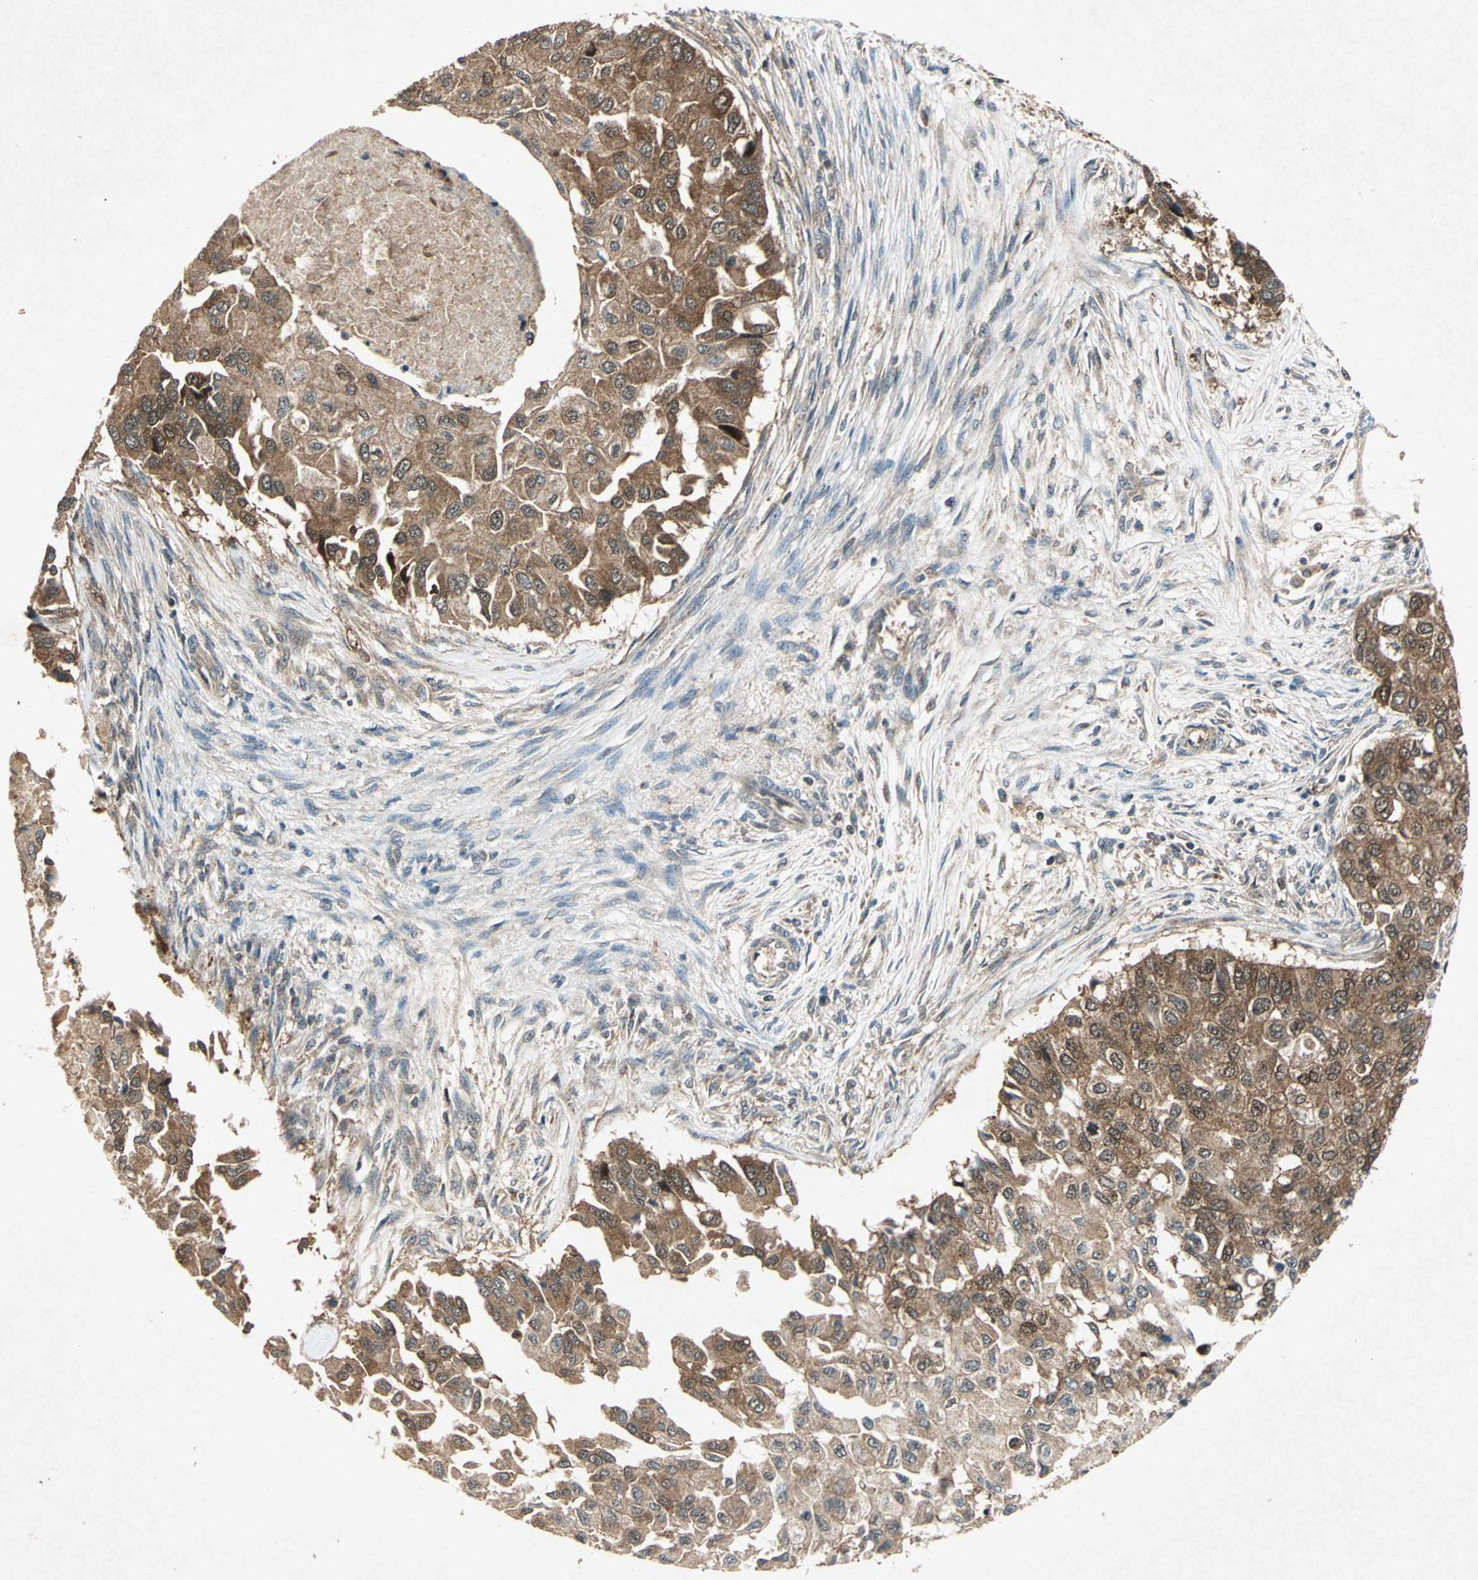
{"staining": {"intensity": "strong", "quantity": ">75%", "location": "cytoplasmic/membranous"}, "tissue": "breast cancer", "cell_type": "Tumor cells", "image_type": "cancer", "snomed": [{"axis": "morphology", "description": "Normal tissue, NOS"}, {"axis": "morphology", "description": "Duct carcinoma"}, {"axis": "topography", "description": "Breast"}], "caption": "Human breast cancer (infiltrating ductal carcinoma) stained for a protein (brown) exhibits strong cytoplasmic/membranous positive positivity in about >75% of tumor cells.", "gene": "AHSA1", "patient": {"sex": "female", "age": 49}}